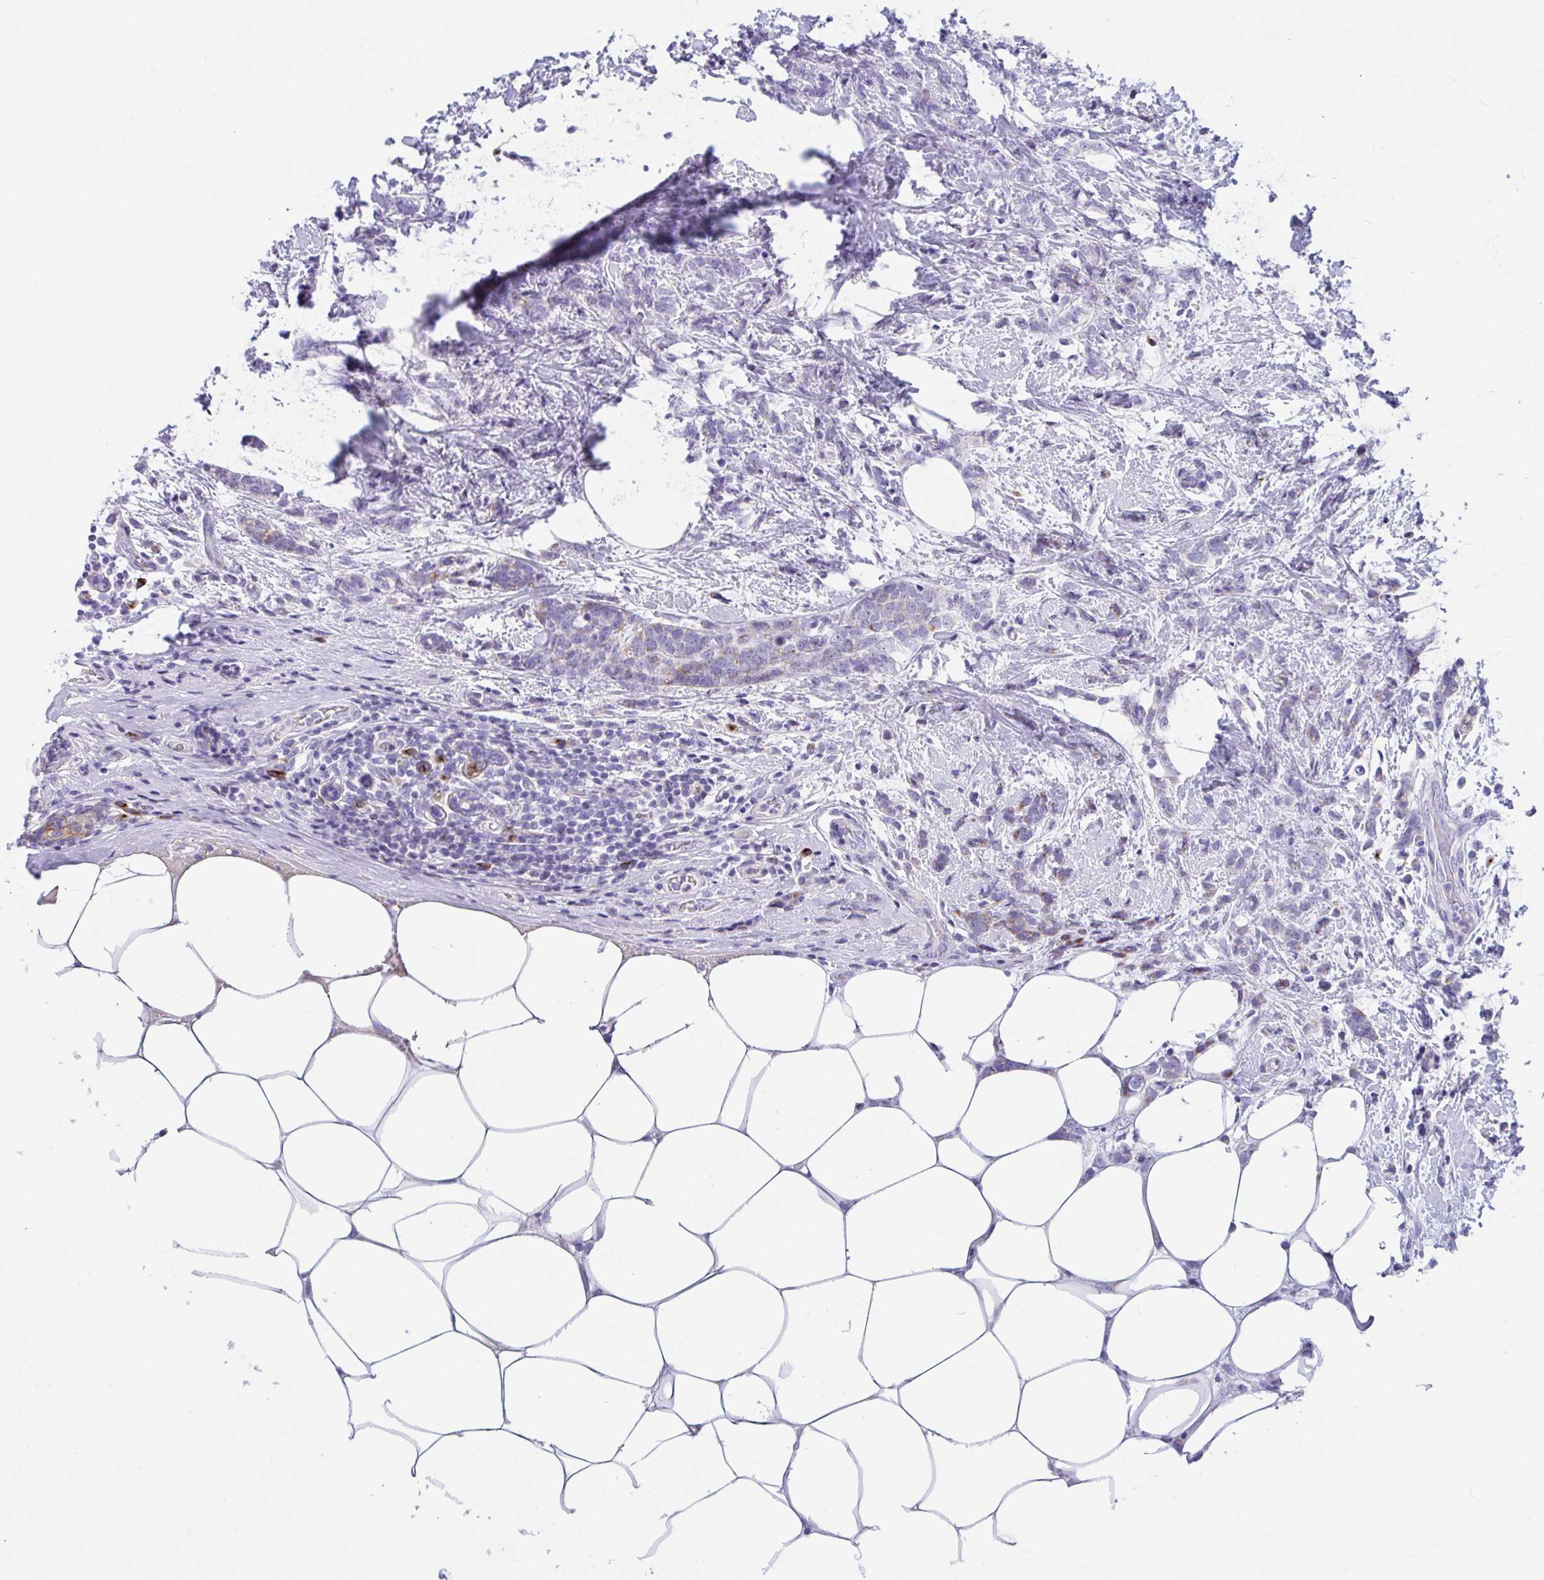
{"staining": {"intensity": "moderate", "quantity": "<25%", "location": "cytoplasmic/membranous"}, "tissue": "breast cancer", "cell_type": "Tumor cells", "image_type": "cancer", "snomed": [{"axis": "morphology", "description": "Lobular carcinoma"}, {"axis": "topography", "description": "Breast"}], "caption": "This micrograph displays breast cancer stained with IHC to label a protein in brown. The cytoplasmic/membranous of tumor cells show moderate positivity for the protein. Nuclei are counter-stained blue.", "gene": "FBXL20", "patient": {"sex": "female", "age": 58}}